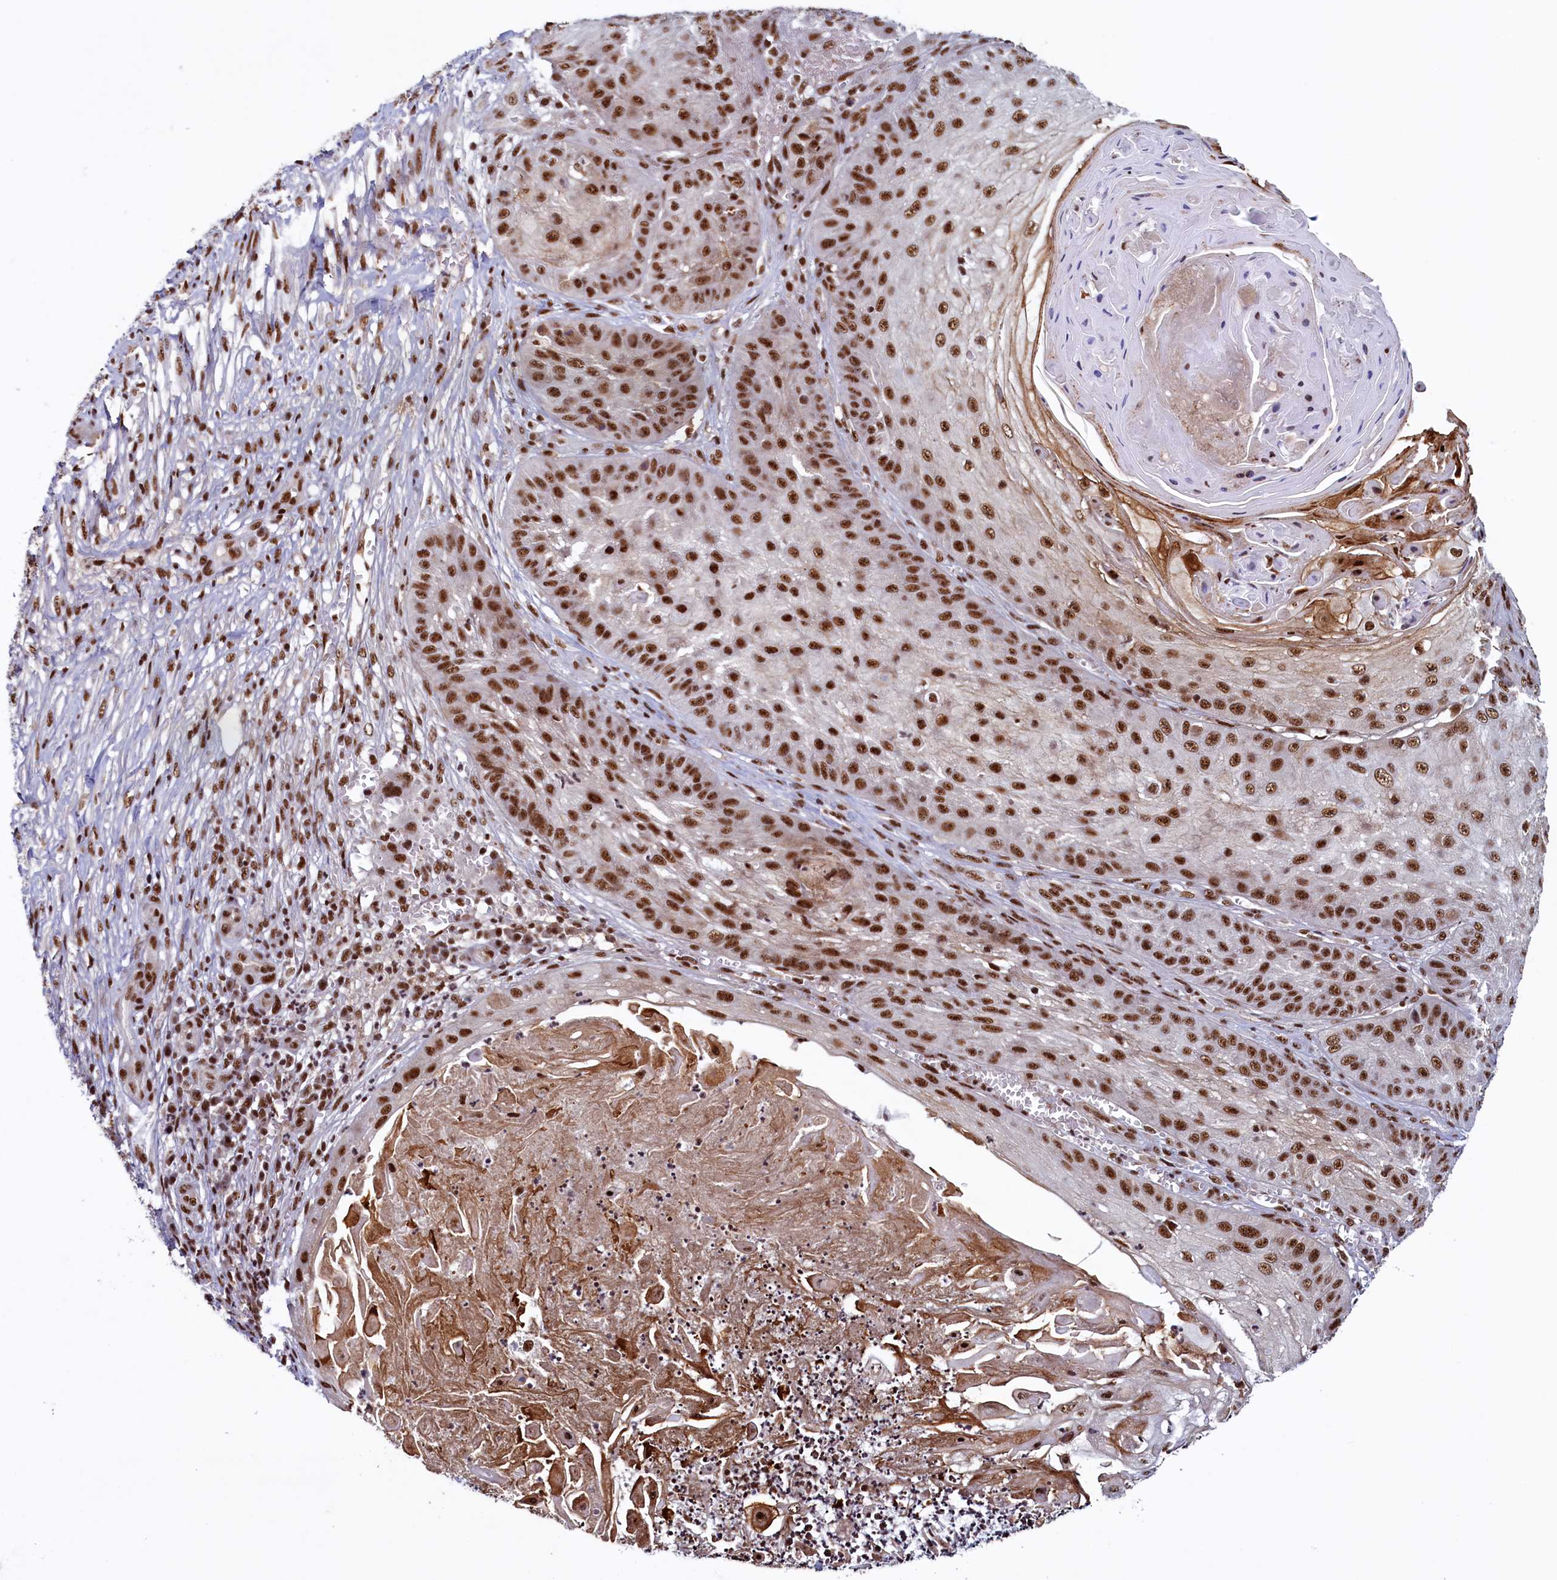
{"staining": {"intensity": "strong", "quantity": ">75%", "location": "nuclear"}, "tissue": "skin cancer", "cell_type": "Tumor cells", "image_type": "cancer", "snomed": [{"axis": "morphology", "description": "Squamous cell carcinoma, NOS"}, {"axis": "topography", "description": "Skin"}], "caption": "Immunohistochemistry of squamous cell carcinoma (skin) displays high levels of strong nuclear expression in about >75% of tumor cells.", "gene": "ZC3H18", "patient": {"sex": "male", "age": 70}}